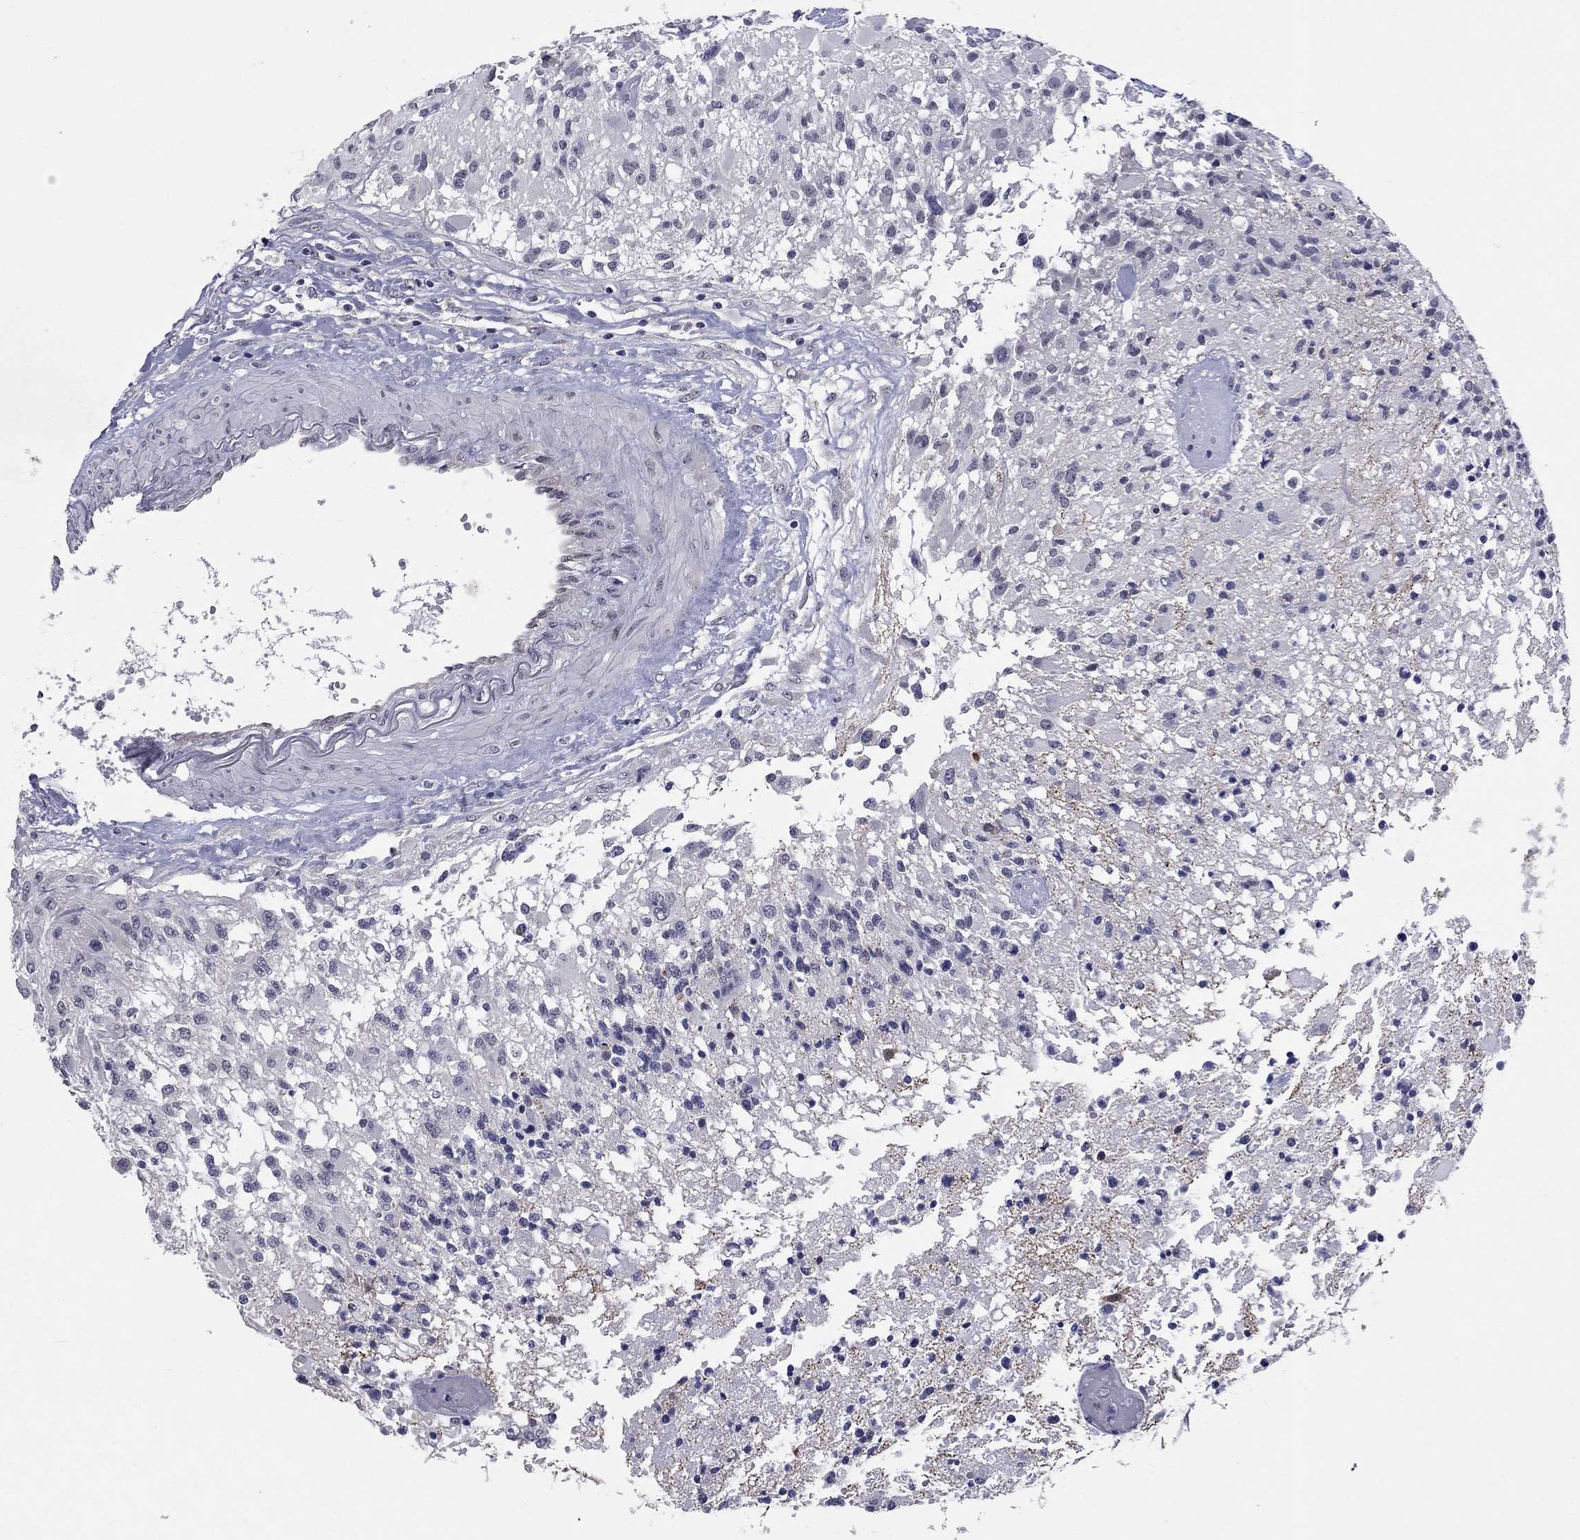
{"staining": {"intensity": "negative", "quantity": "none", "location": "none"}, "tissue": "glioma", "cell_type": "Tumor cells", "image_type": "cancer", "snomed": [{"axis": "morphology", "description": "Glioma, malignant, High grade"}, {"axis": "topography", "description": "Brain"}], "caption": "DAB (3,3'-diaminobenzidine) immunohistochemical staining of human glioma reveals no significant staining in tumor cells.", "gene": "SHOC2", "patient": {"sex": "female", "age": 63}}